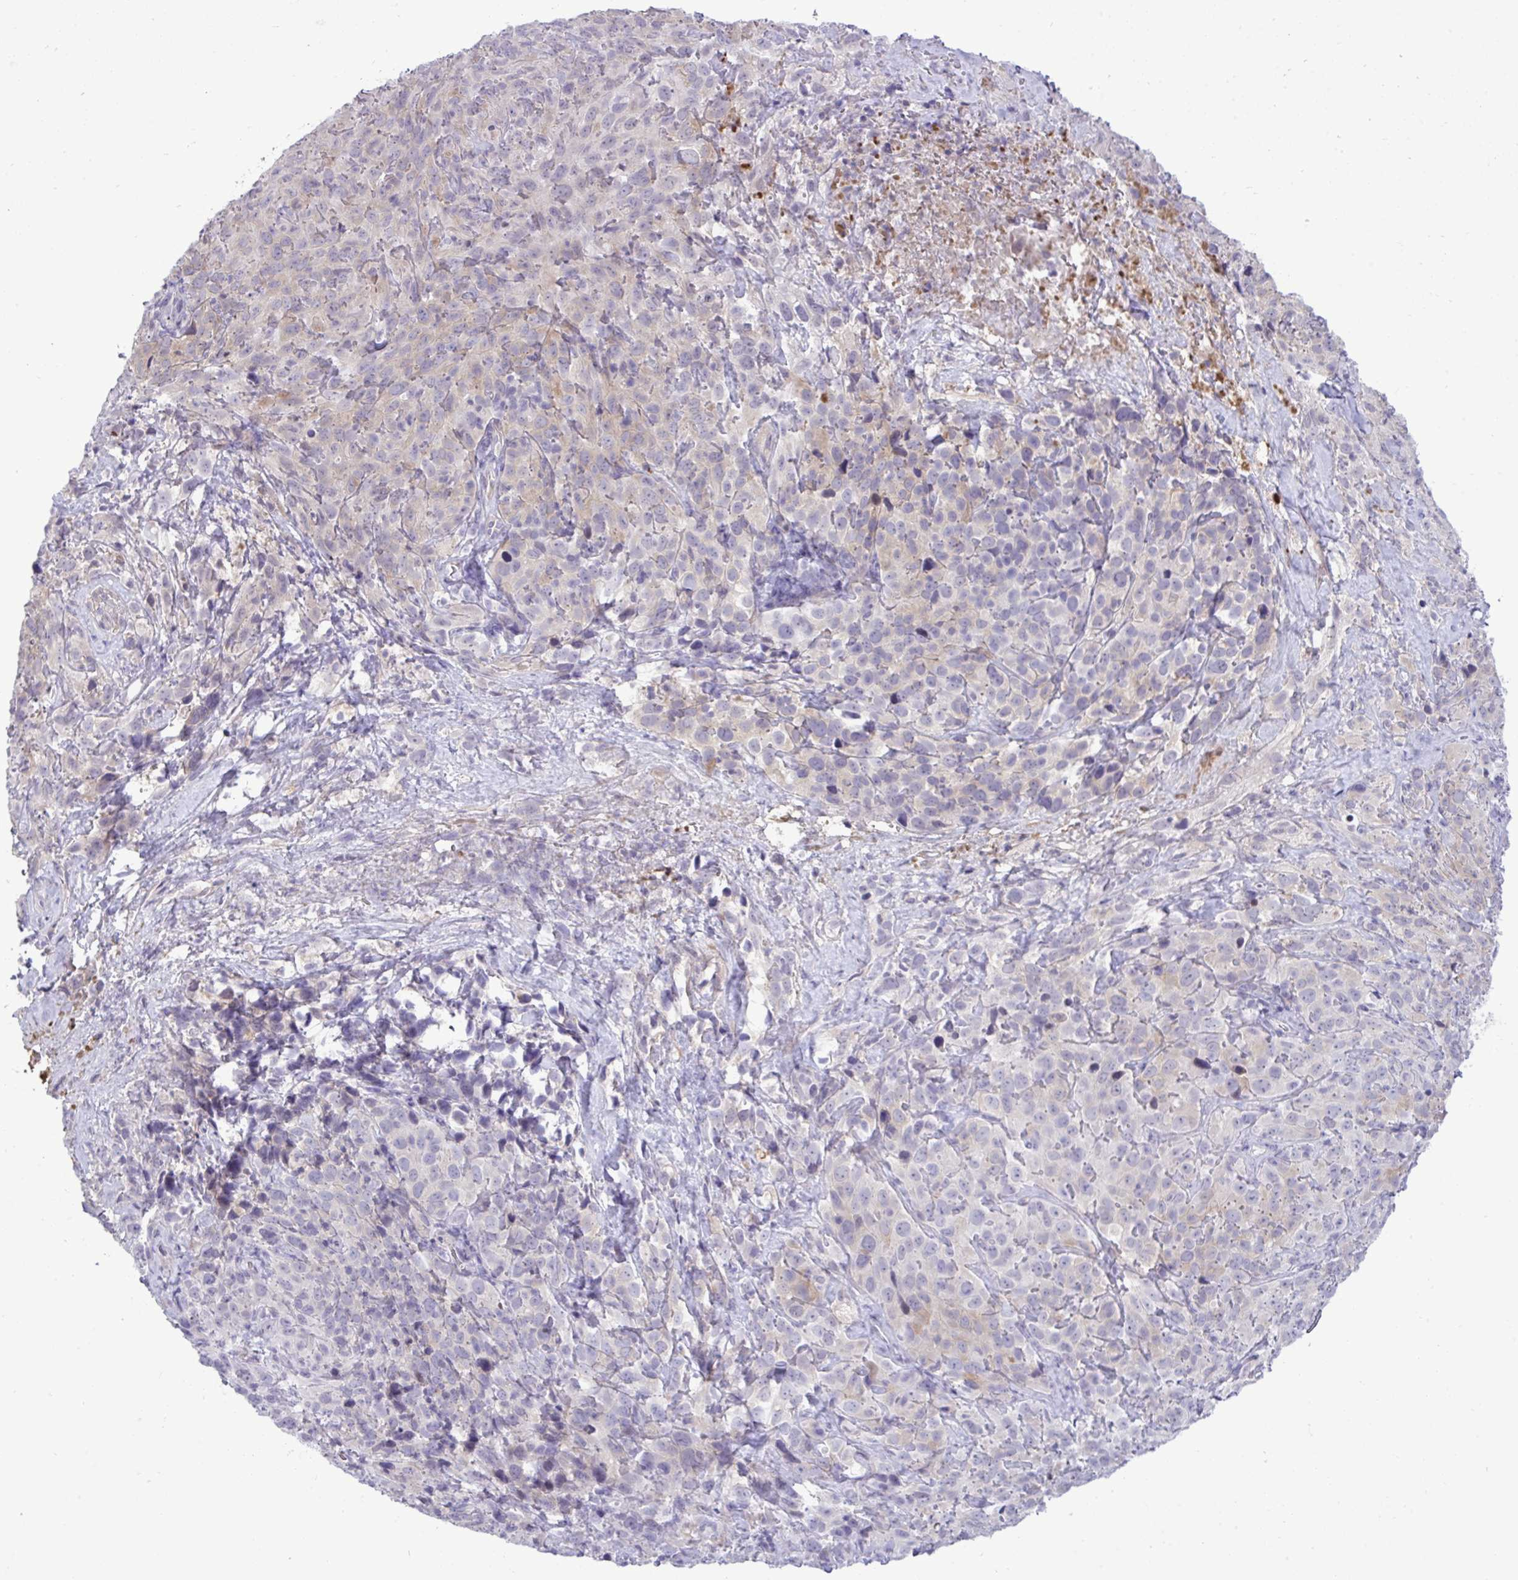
{"staining": {"intensity": "weak", "quantity": "<25%", "location": "cytoplasmic/membranous"}, "tissue": "cervical cancer", "cell_type": "Tumor cells", "image_type": "cancer", "snomed": [{"axis": "morphology", "description": "Squamous cell carcinoma, NOS"}, {"axis": "topography", "description": "Cervix"}], "caption": "Cervical cancer was stained to show a protein in brown. There is no significant positivity in tumor cells.", "gene": "SPAG1", "patient": {"sex": "female", "age": 51}}